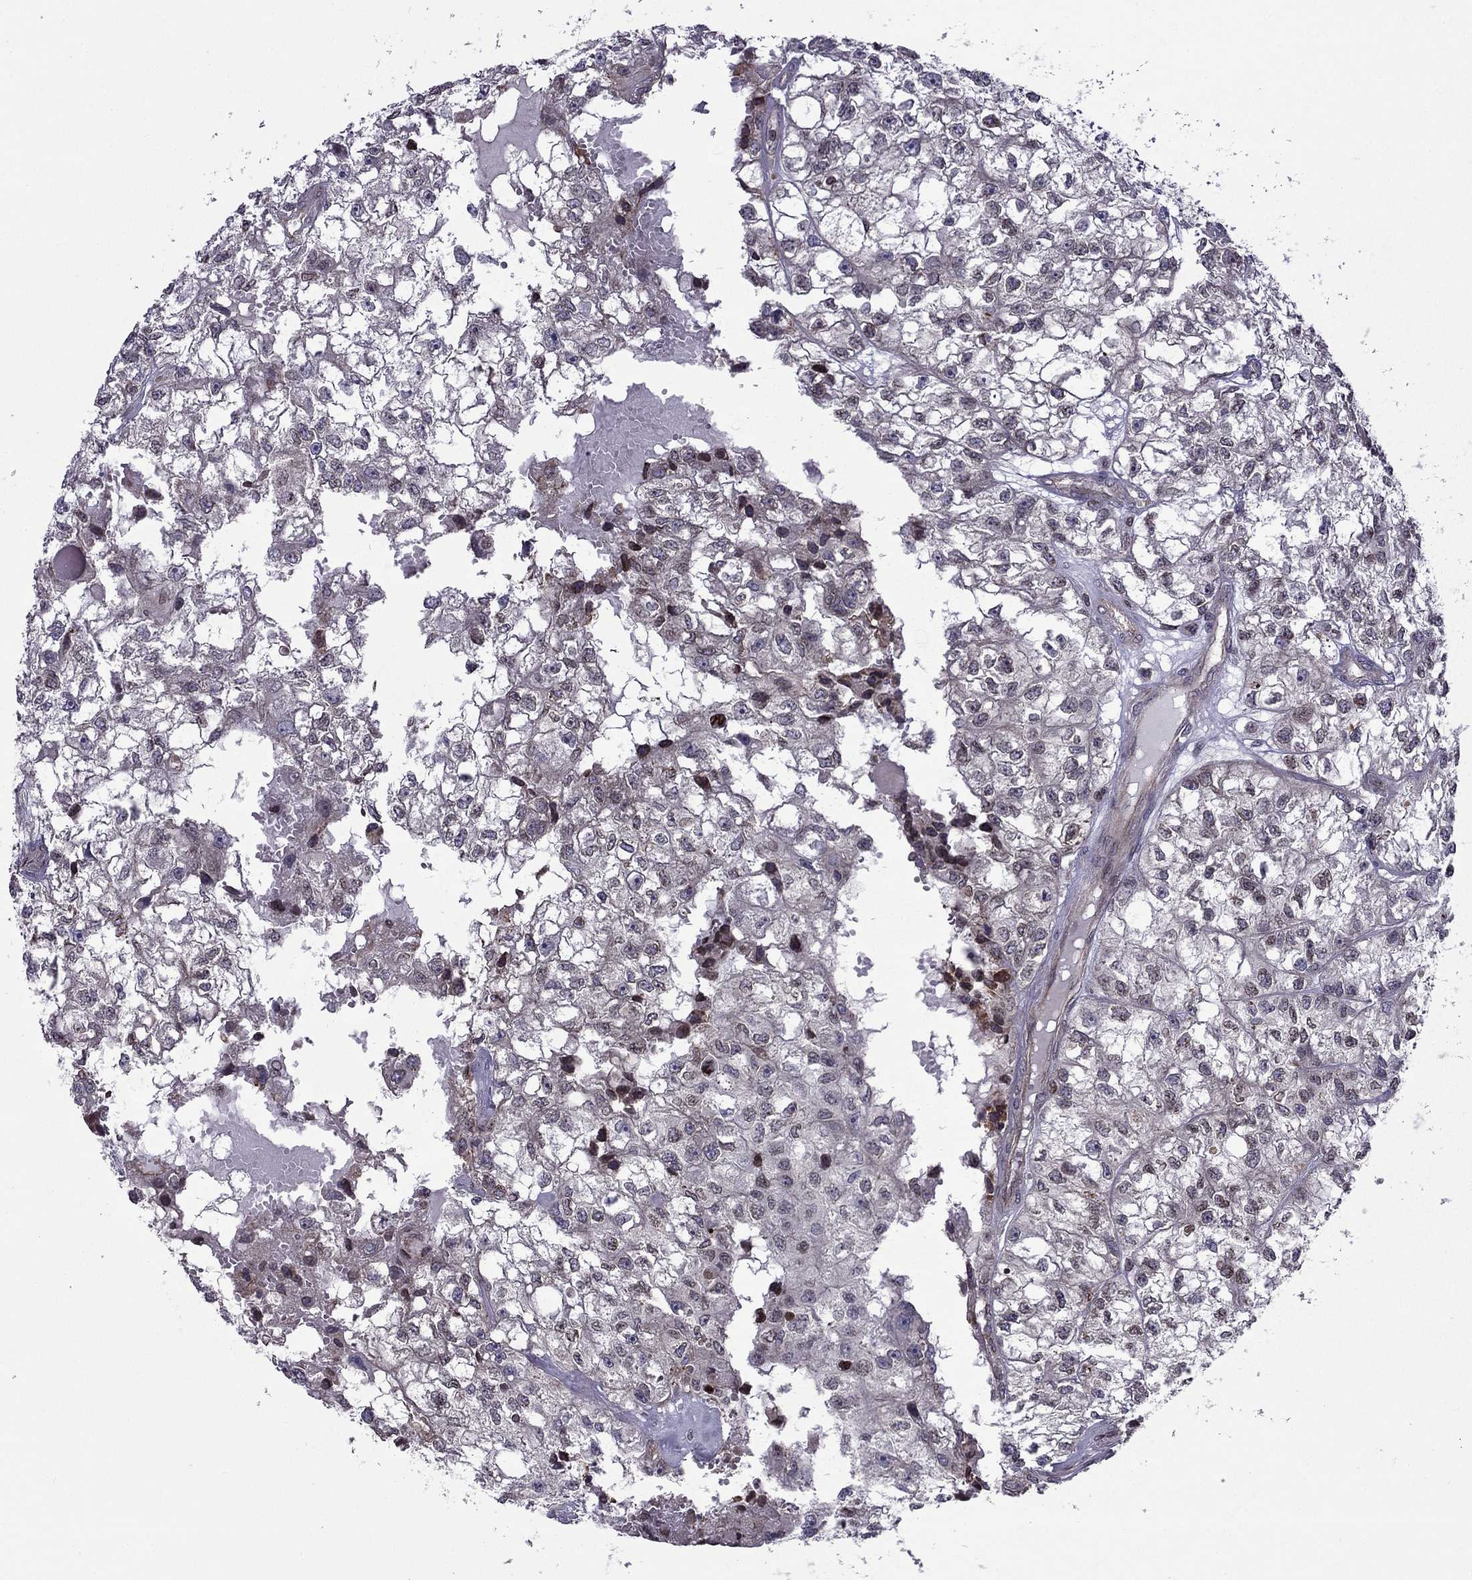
{"staining": {"intensity": "negative", "quantity": "none", "location": "none"}, "tissue": "renal cancer", "cell_type": "Tumor cells", "image_type": "cancer", "snomed": [{"axis": "morphology", "description": "Adenocarcinoma, NOS"}, {"axis": "topography", "description": "Kidney"}], "caption": "Photomicrograph shows no significant protein expression in tumor cells of renal adenocarcinoma.", "gene": "CDC42BPA", "patient": {"sex": "male", "age": 56}}